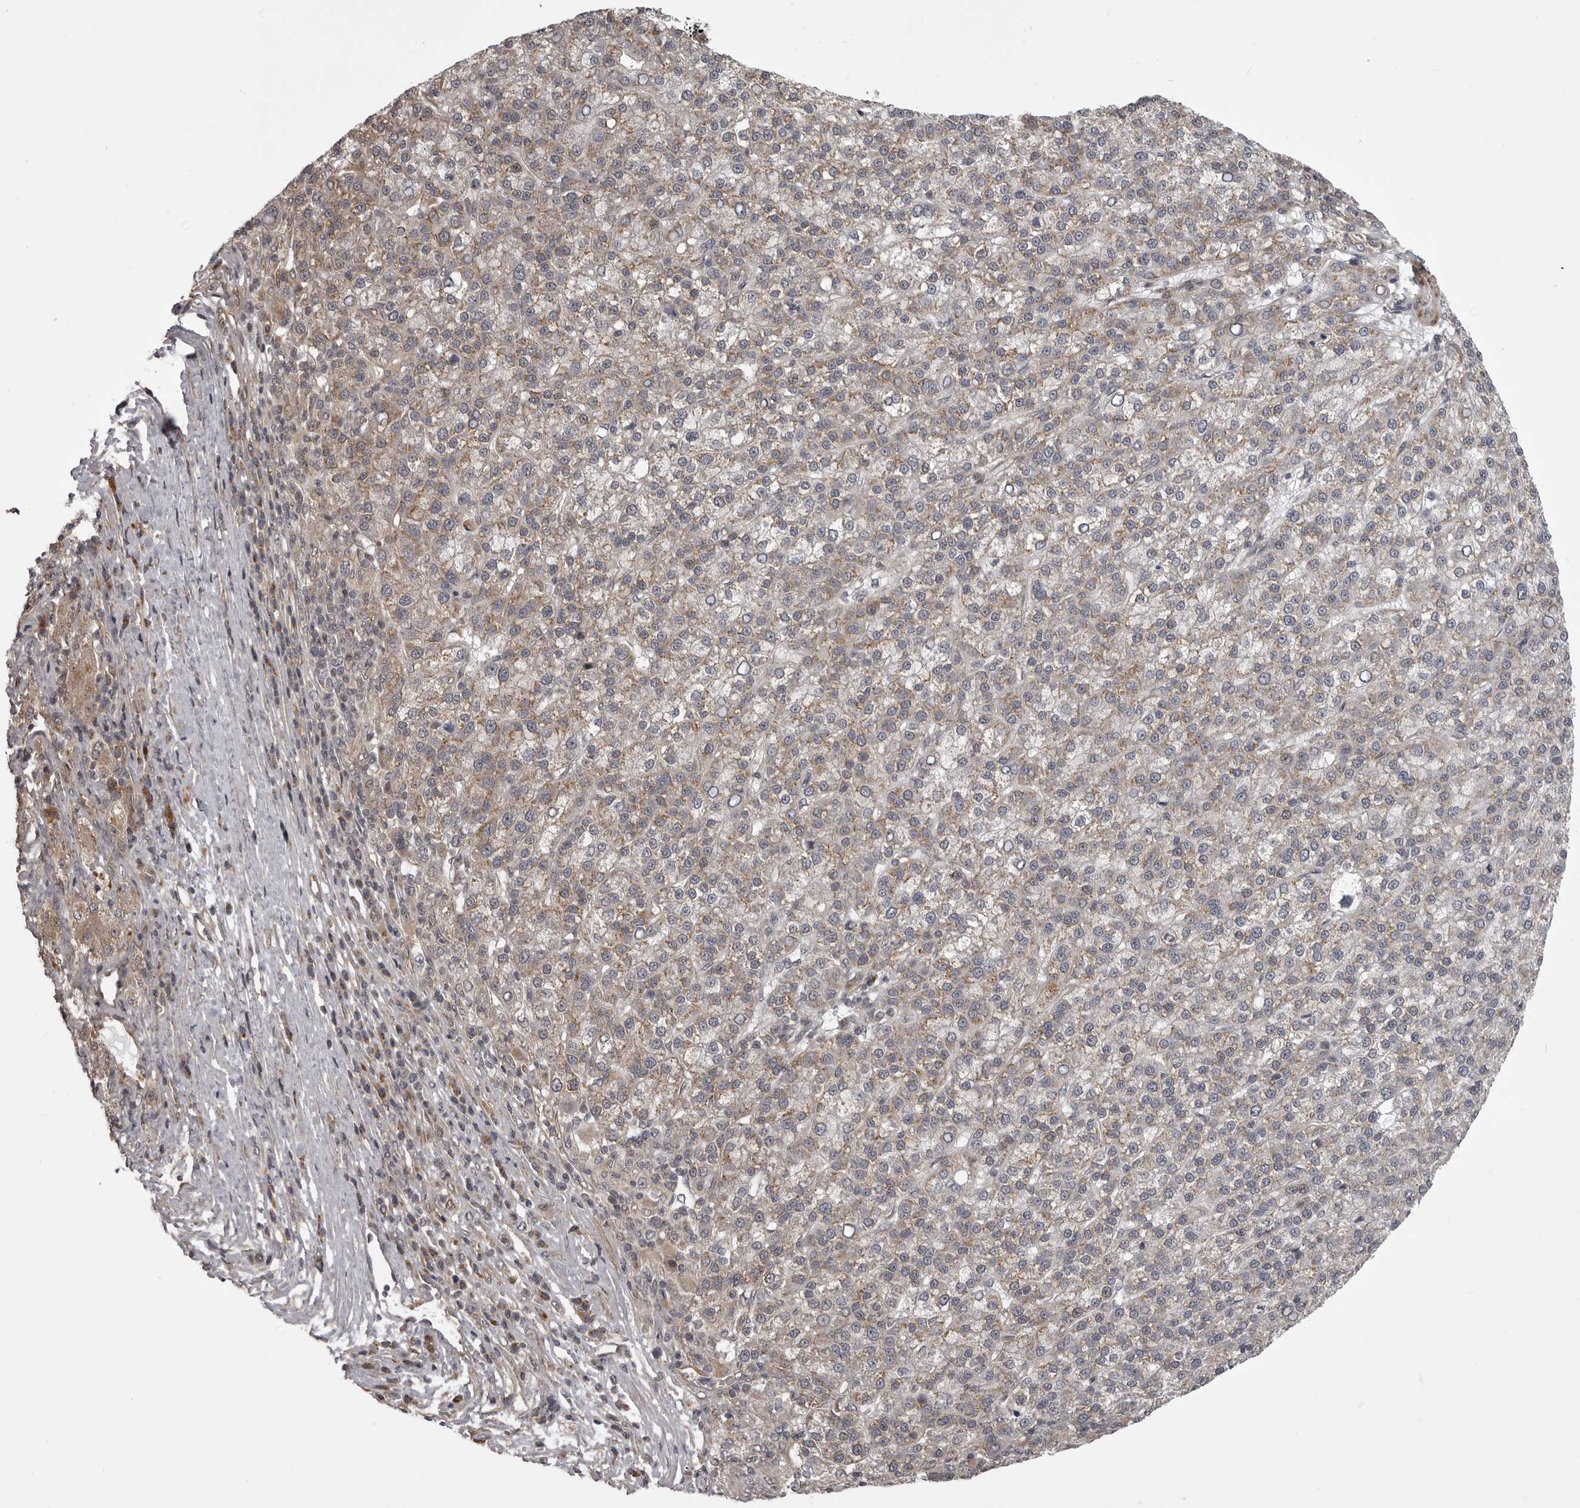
{"staining": {"intensity": "moderate", "quantity": "25%-75%", "location": "cytoplasmic/membranous"}, "tissue": "liver cancer", "cell_type": "Tumor cells", "image_type": "cancer", "snomed": [{"axis": "morphology", "description": "Carcinoma, Hepatocellular, NOS"}, {"axis": "topography", "description": "Liver"}], "caption": "DAB (3,3'-diaminobenzidine) immunohistochemical staining of liver cancer (hepatocellular carcinoma) demonstrates moderate cytoplasmic/membranous protein staining in about 25%-75% of tumor cells.", "gene": "SNX16", "patient": {"sex": "female", "age": 58}}